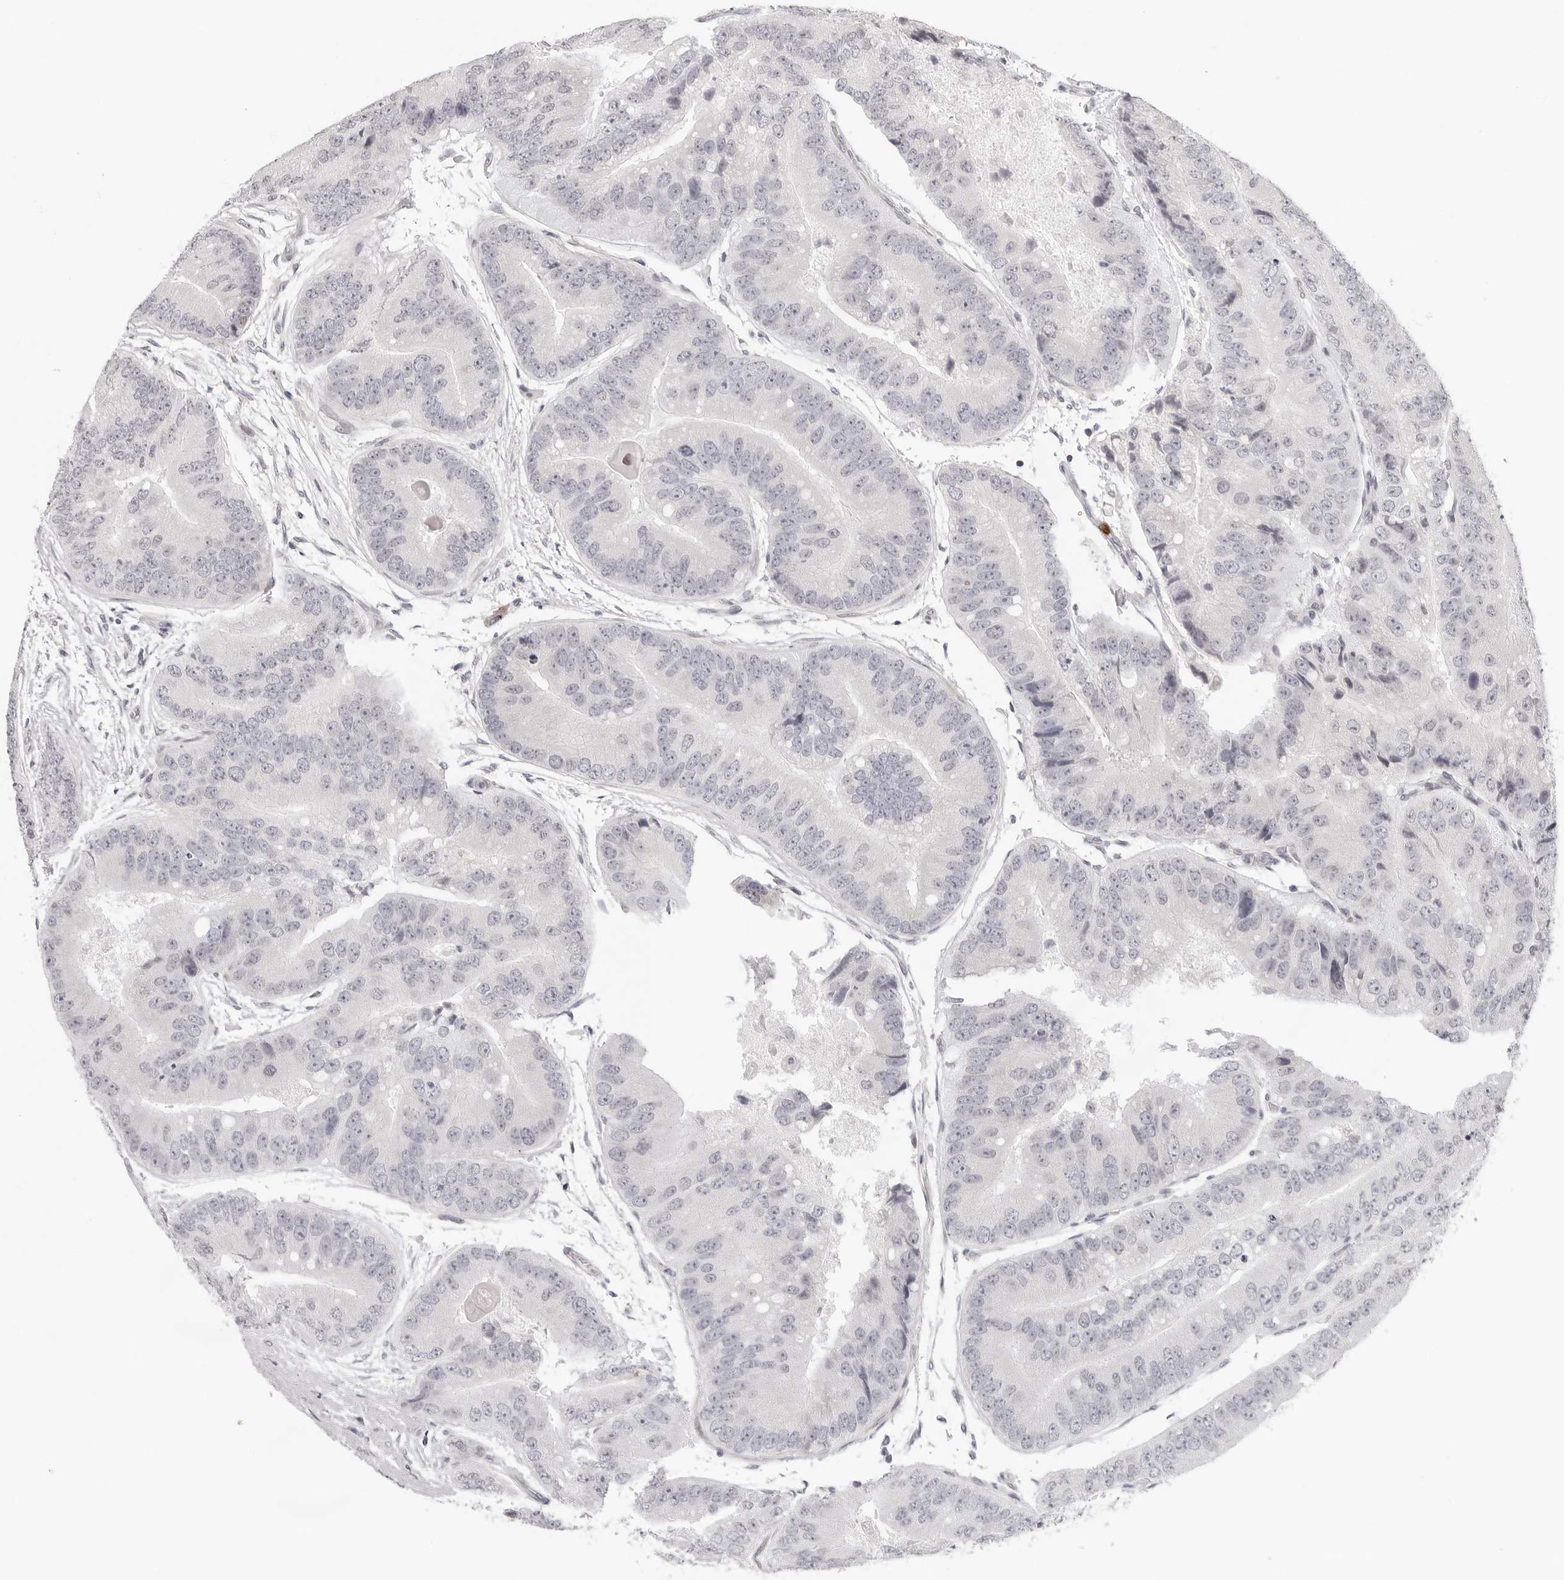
{"staining": {"intensity": "negative", "quantity": "none", "location": "none"}, "tissue": "prostate cancer", "cell_type": "Tumor cells", "image_type": "cancer", "snomed": [{"axis": "morphology", "description": "Adenocarcinoma, High grade"}, {"axis": "topography", "description": "Prostate"}], "caption": "IHC image of prostate cancer (high-grade adenocarcinoma) stained for a protein (brown), which shows no staining in tumor cells.", "gene": "STRADB", "patient": {"sex": "male", "age": 70}}